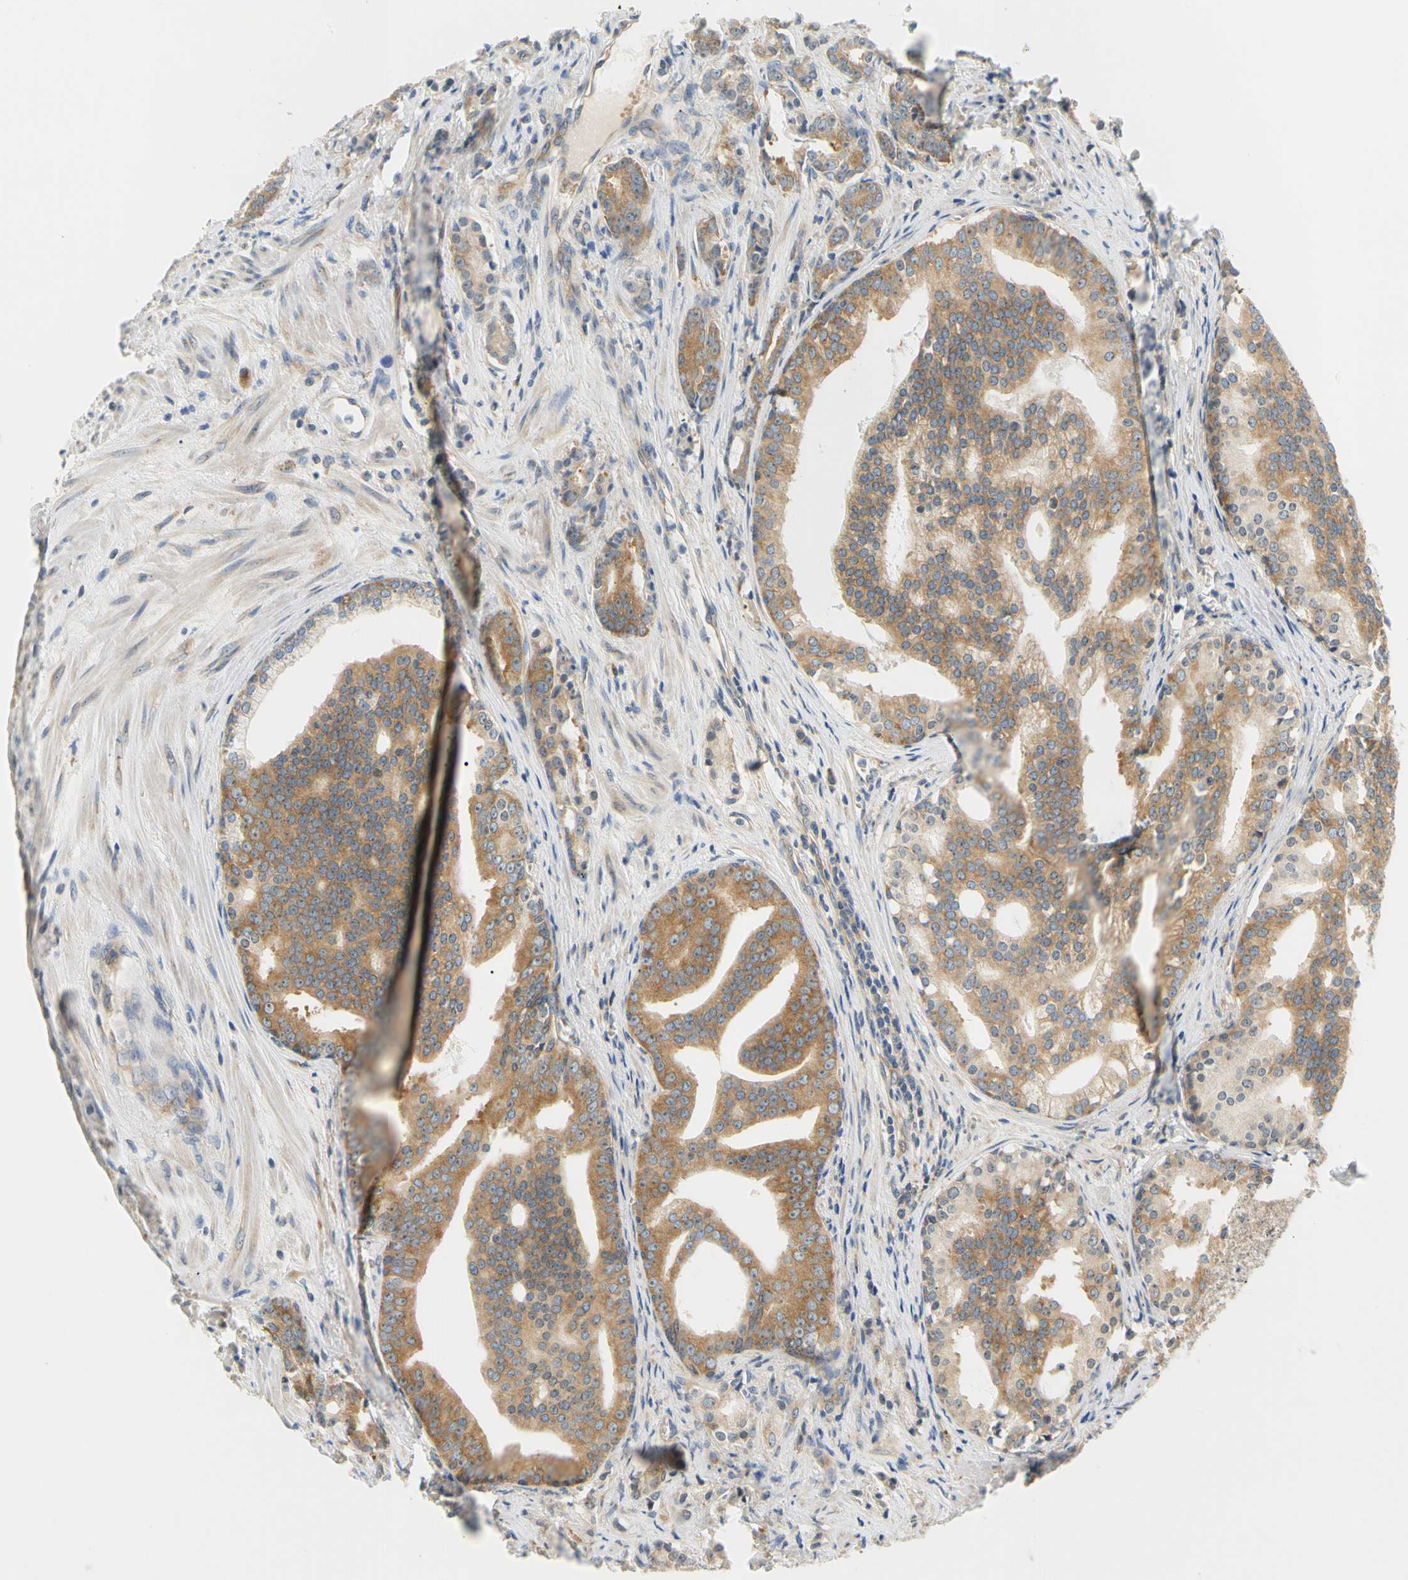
{"staining": {"intensity": "moderate", "quantity": ">75%", "location": "cytoplasmic/membranous"}, "tissue": "prostate cancer", "cell_type": "Tumor cells", "image_type": "cancer", "snomed": [{"axis": "morphology", "description": "Adenocarcinoma, Low grade"}, {"axis": "topography", "description": "Prostate"}], "caption": "This is a micrograph of immunohistochemistry (IHC) staining of adenocarcinoma (low-grade) (prostate), which shows moderate staining in the cytoplasmic/membranous of tumor cells.", "gene": "LRRC47", "patient": {"sex": "male", "age": 58}}